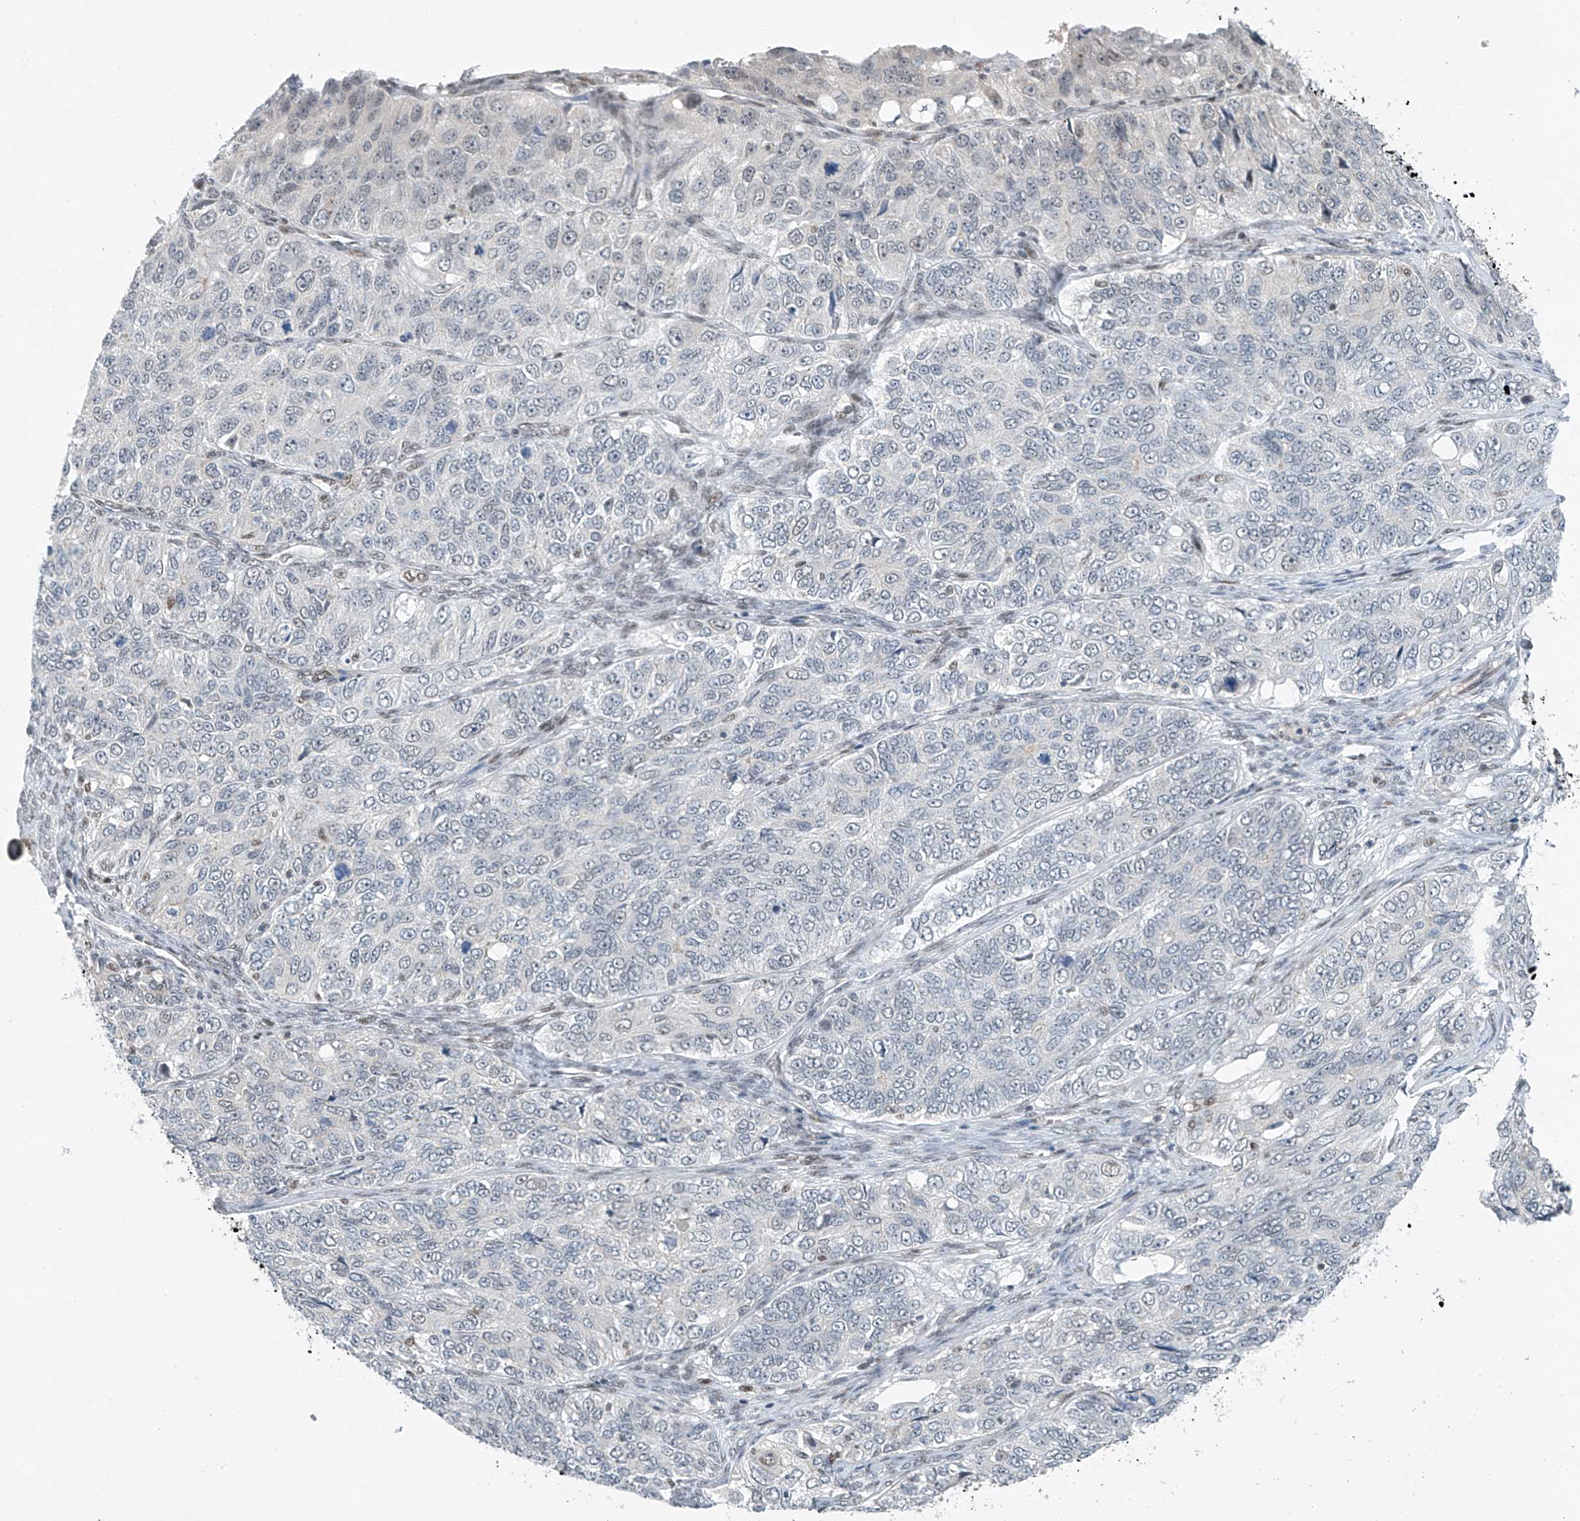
{"staining": {"intensity": "negative", "quantity": "none", "location": "none"}, "tissue": "ovarian cancer", "cell_type": "Tumor cells", "image_type": "cancer", "snomed": [{"axis": "morphology", "description": "Carcinoma, endometroid"}, {"axis": "topography", "description": "Ovary"}], "caption": "There is no significant expression in tumor cells of endometroid carcinoma (ovarian).", "gene": "TAF8", "patient": {"sex": "female", "age": 51}}